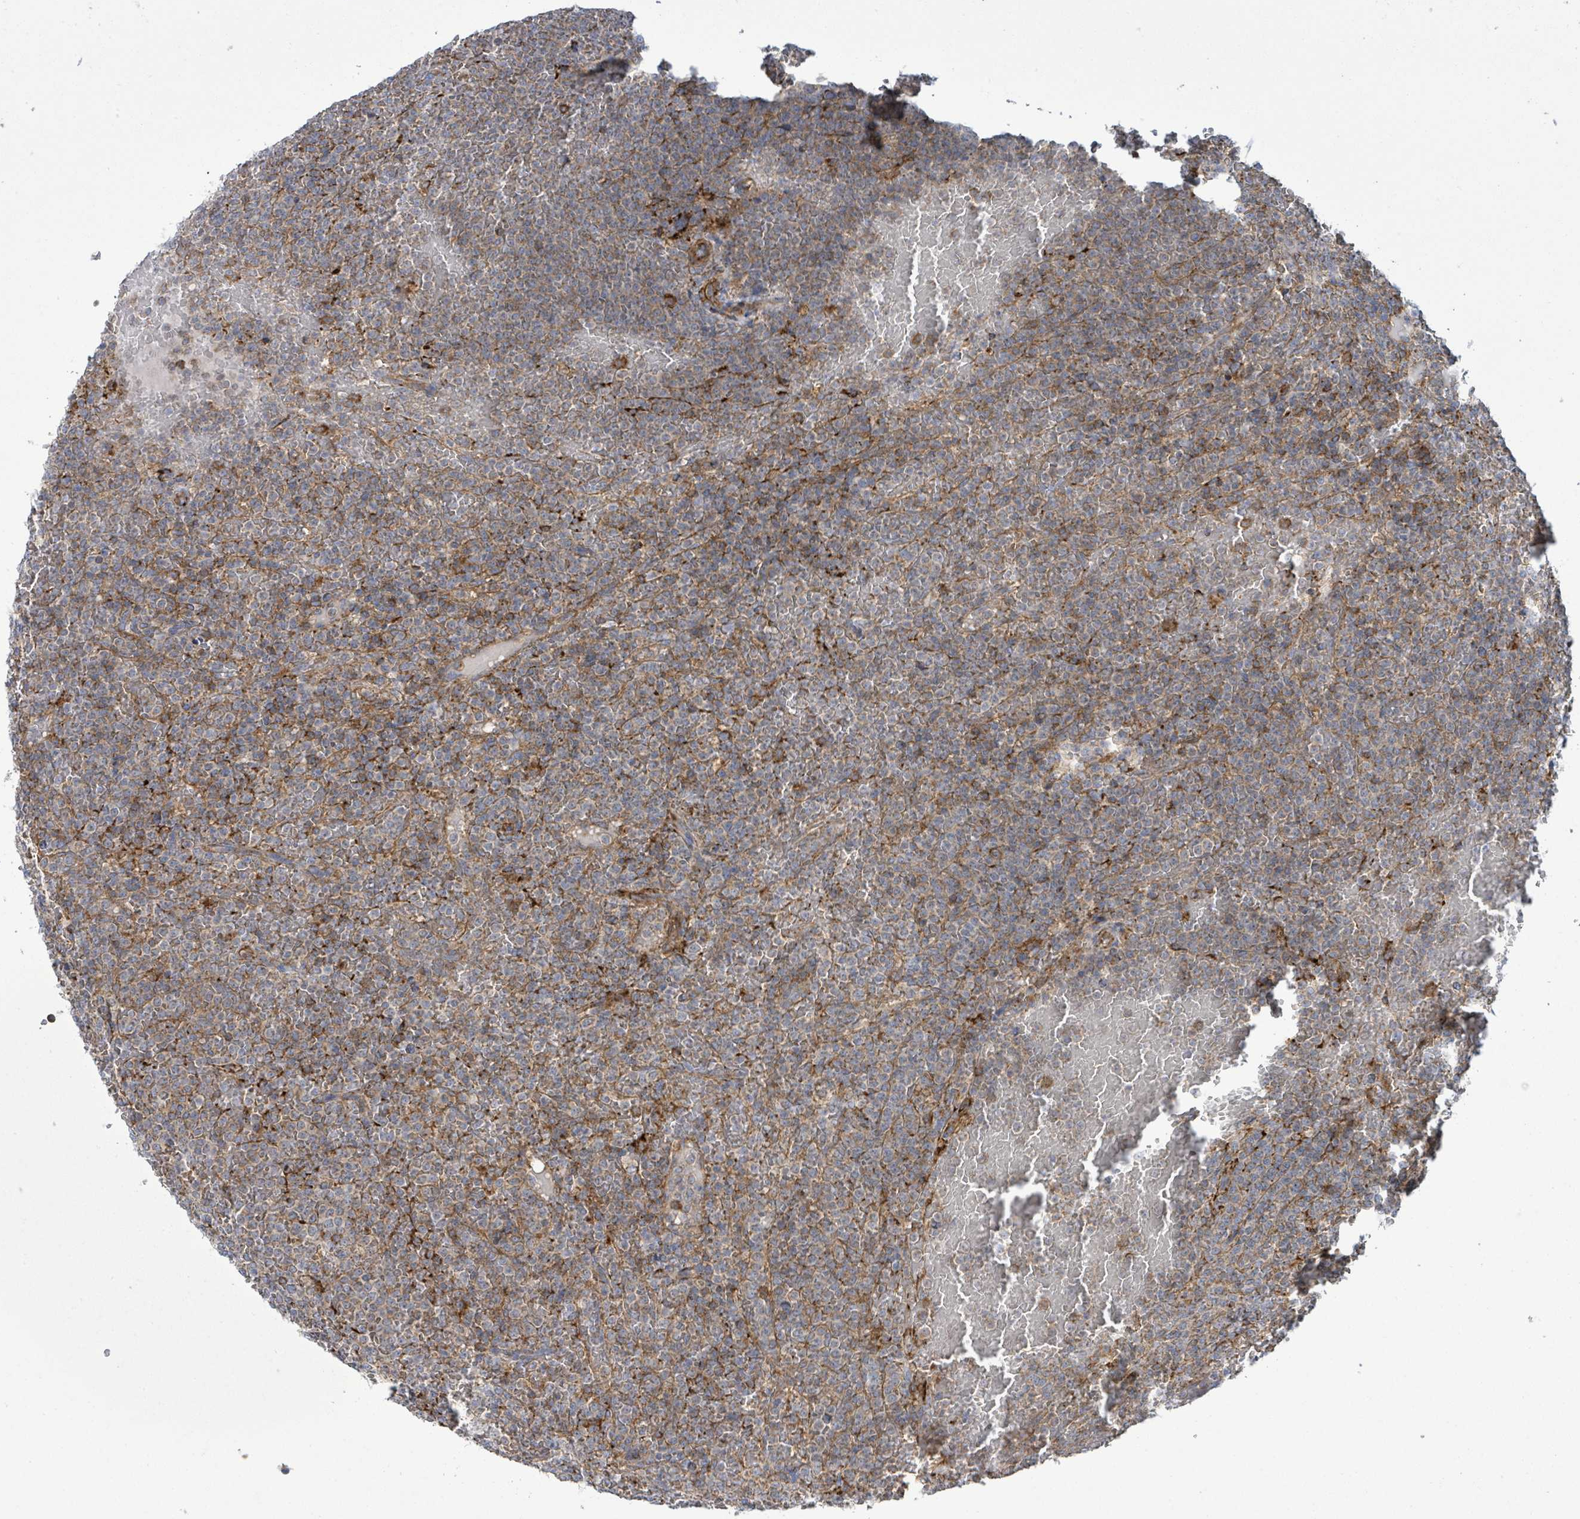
{"staining": {"intensity": "moderate", "quantity": ">75%", "location": "cytoplasmic/membranous"}, "tissue": "lymphoma", "cell_type": "Tumor cells", "image_type": "cancer", "snomed": [{"axis": "morphology", "description": "Malignant lymphoma, non-Hodgkin's type, Low grade"}, {"axis": "topography", "description": "Spleen"}], "caption": "Immunohistochemistry of human lymphoma displays medium levels of moderate cytoplasmic/membranous staining in approximately >75% of tumor cells. (brown staining indicates protein expression, while blue staining denotes nuclei).", "gene": "EGFL7", "patient": {"sex": "male", "age": 60}}